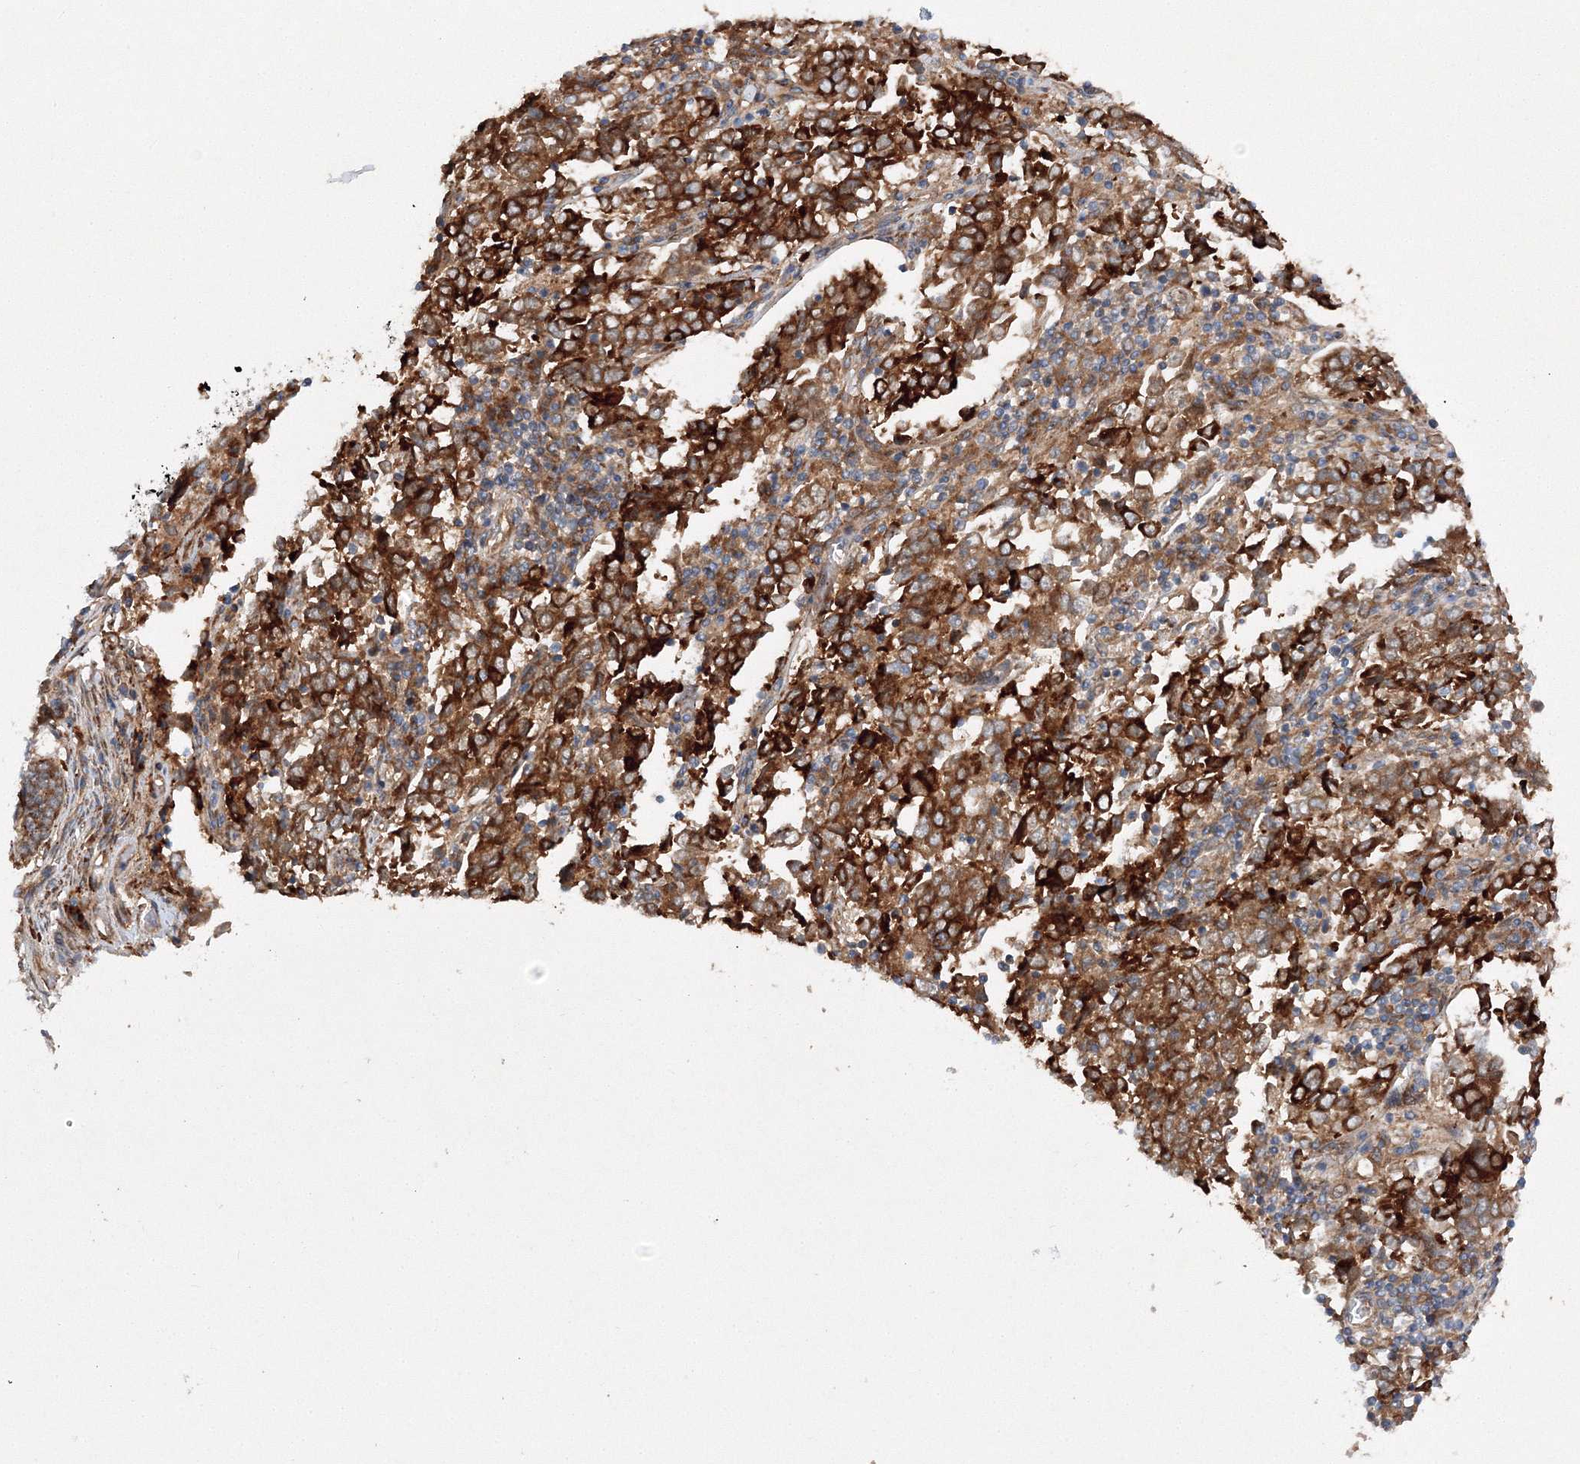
{"staining": {"intensity": "strong", "quantity": ">75%", "location": "cytoplasmic/membranous"}, "tissue": "endometrial cancer", "cell_type": "Tumor cells", "image_type": "cancer", "snomed": [{"axis": "morphology", "description": "Adenocarcinoma, NOS"}, {"axis": "topography", "description": "Endometrium"}], "caption": "Tumor cells display strong cytoplasmic/membranous staining in about >75% of cells in endometrial cancer. (brown staining indicates protein expression, while blue staining denotes nuclei).", "gene": "SLC36A1", "patient": {"sex": "female", "age": 80}}